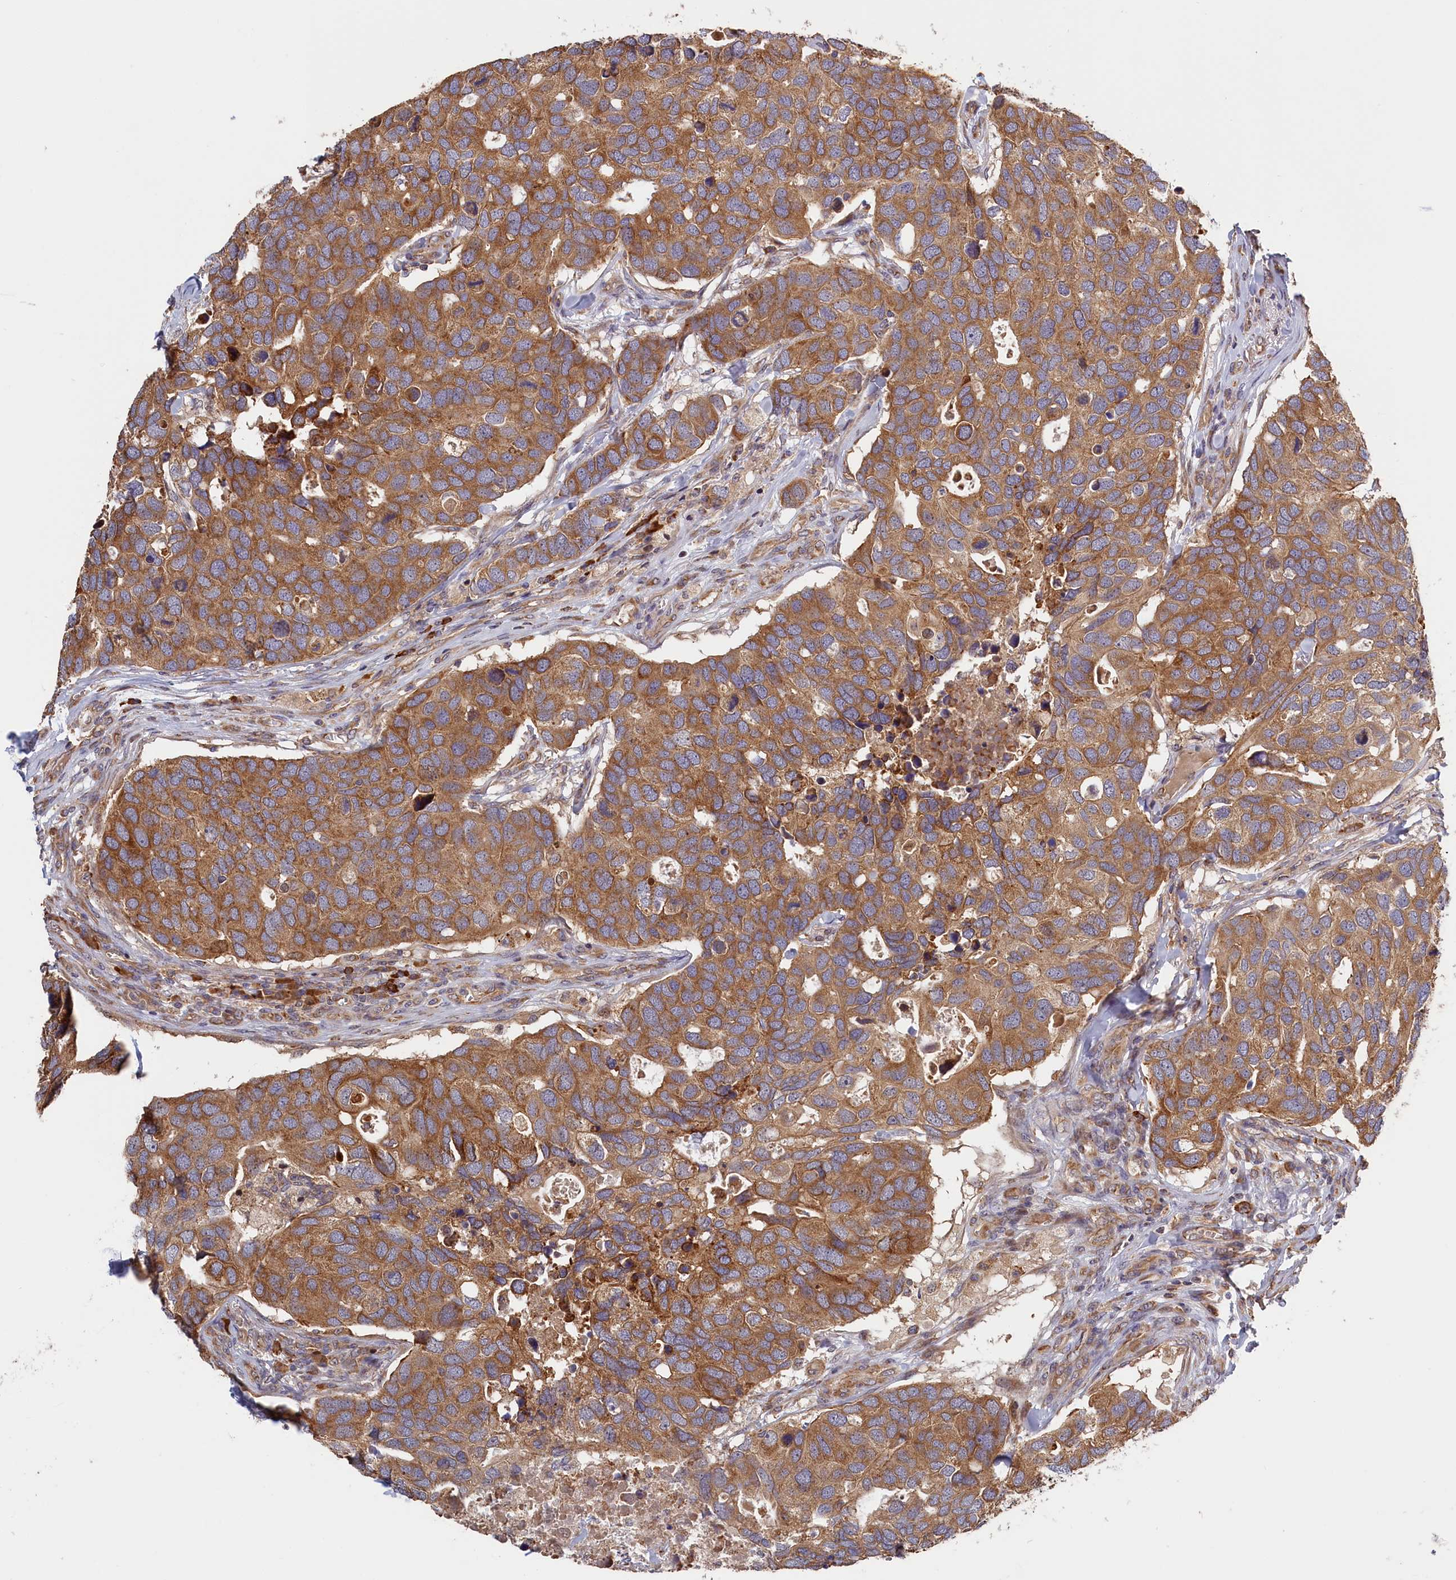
{"staining": {"intensity": "moderate", "quantity": ">75%", "location": "cytoplasmic/membranous"}, "tissue": "breast cancer", "cell_type": "Tumor cells", "image_type": "cancer", "snomed": [{"axis": "morphology", "description": "Duct carcinoma"}, {"axis": "topography", "description": "Breast"}], "caption": "Breast cancer stained with a brown dye reveals moderate cytoplasmic/membranous positive positivity in approximately >75% of tumor cells.", "gene": "CEP44", "patient": {"sex": "female", "age": 83}}